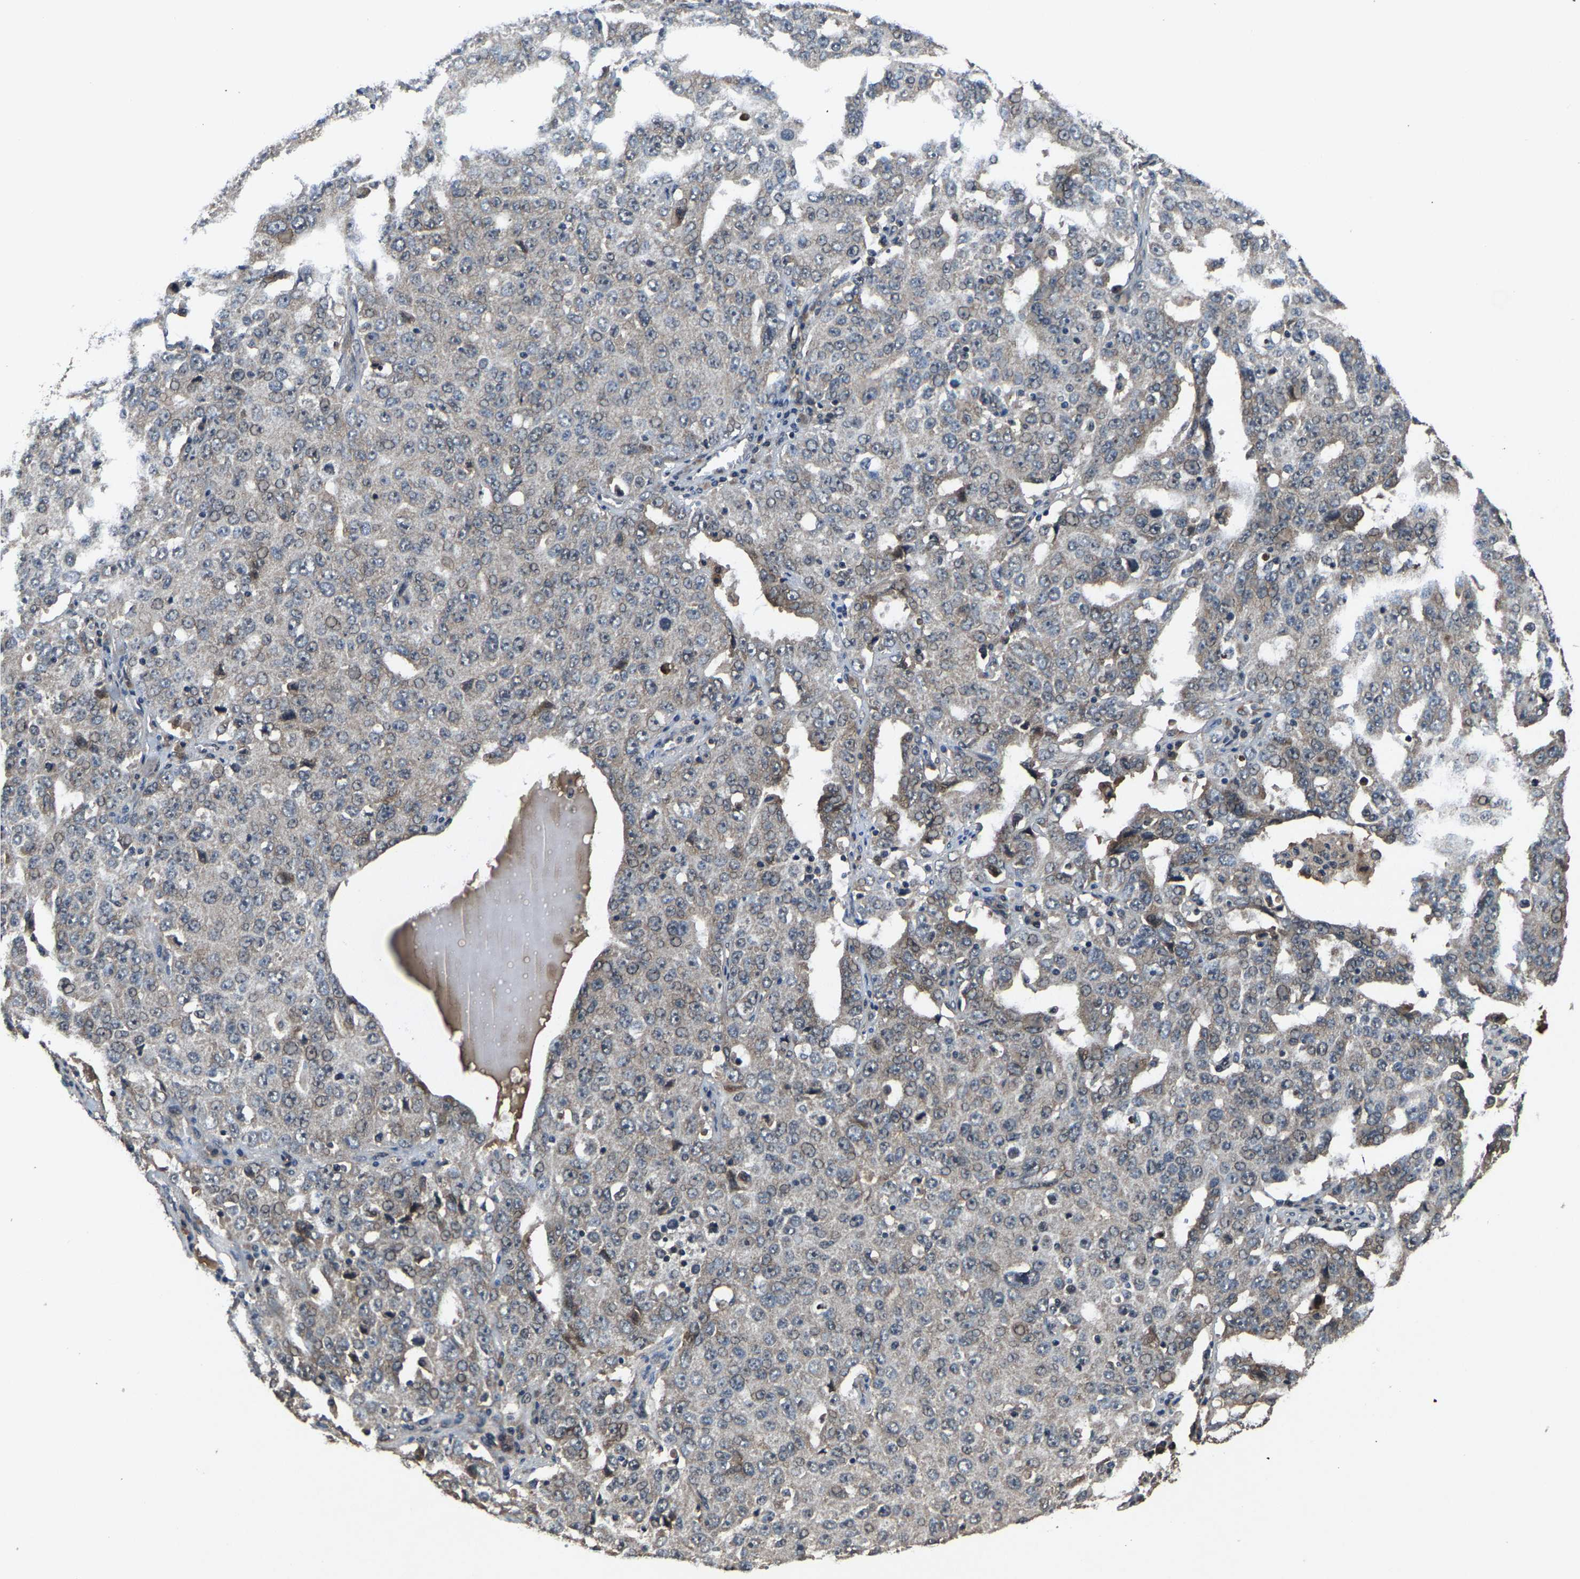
{"staining": {"intensity": "negative", "quantity": "none", "location": "none"}, "tissue": "ovarian cancer", "cell_type": "Tumor cells", "image_type": "cancer", "snomed": [{"axis": "morphology", "description": "Carcinoma, endometroid"}, {"axis": "topography", "description": "Ovary"}], "caption": "Histopathology image shows no significant protein positivity in tumor cells of ovarian endometroid carcinoma. (Immunohistochemistry, brightfield microscopy, high magnification).", "gene": "HUWE1", "patient": {"sex": "female", "age": 62}}